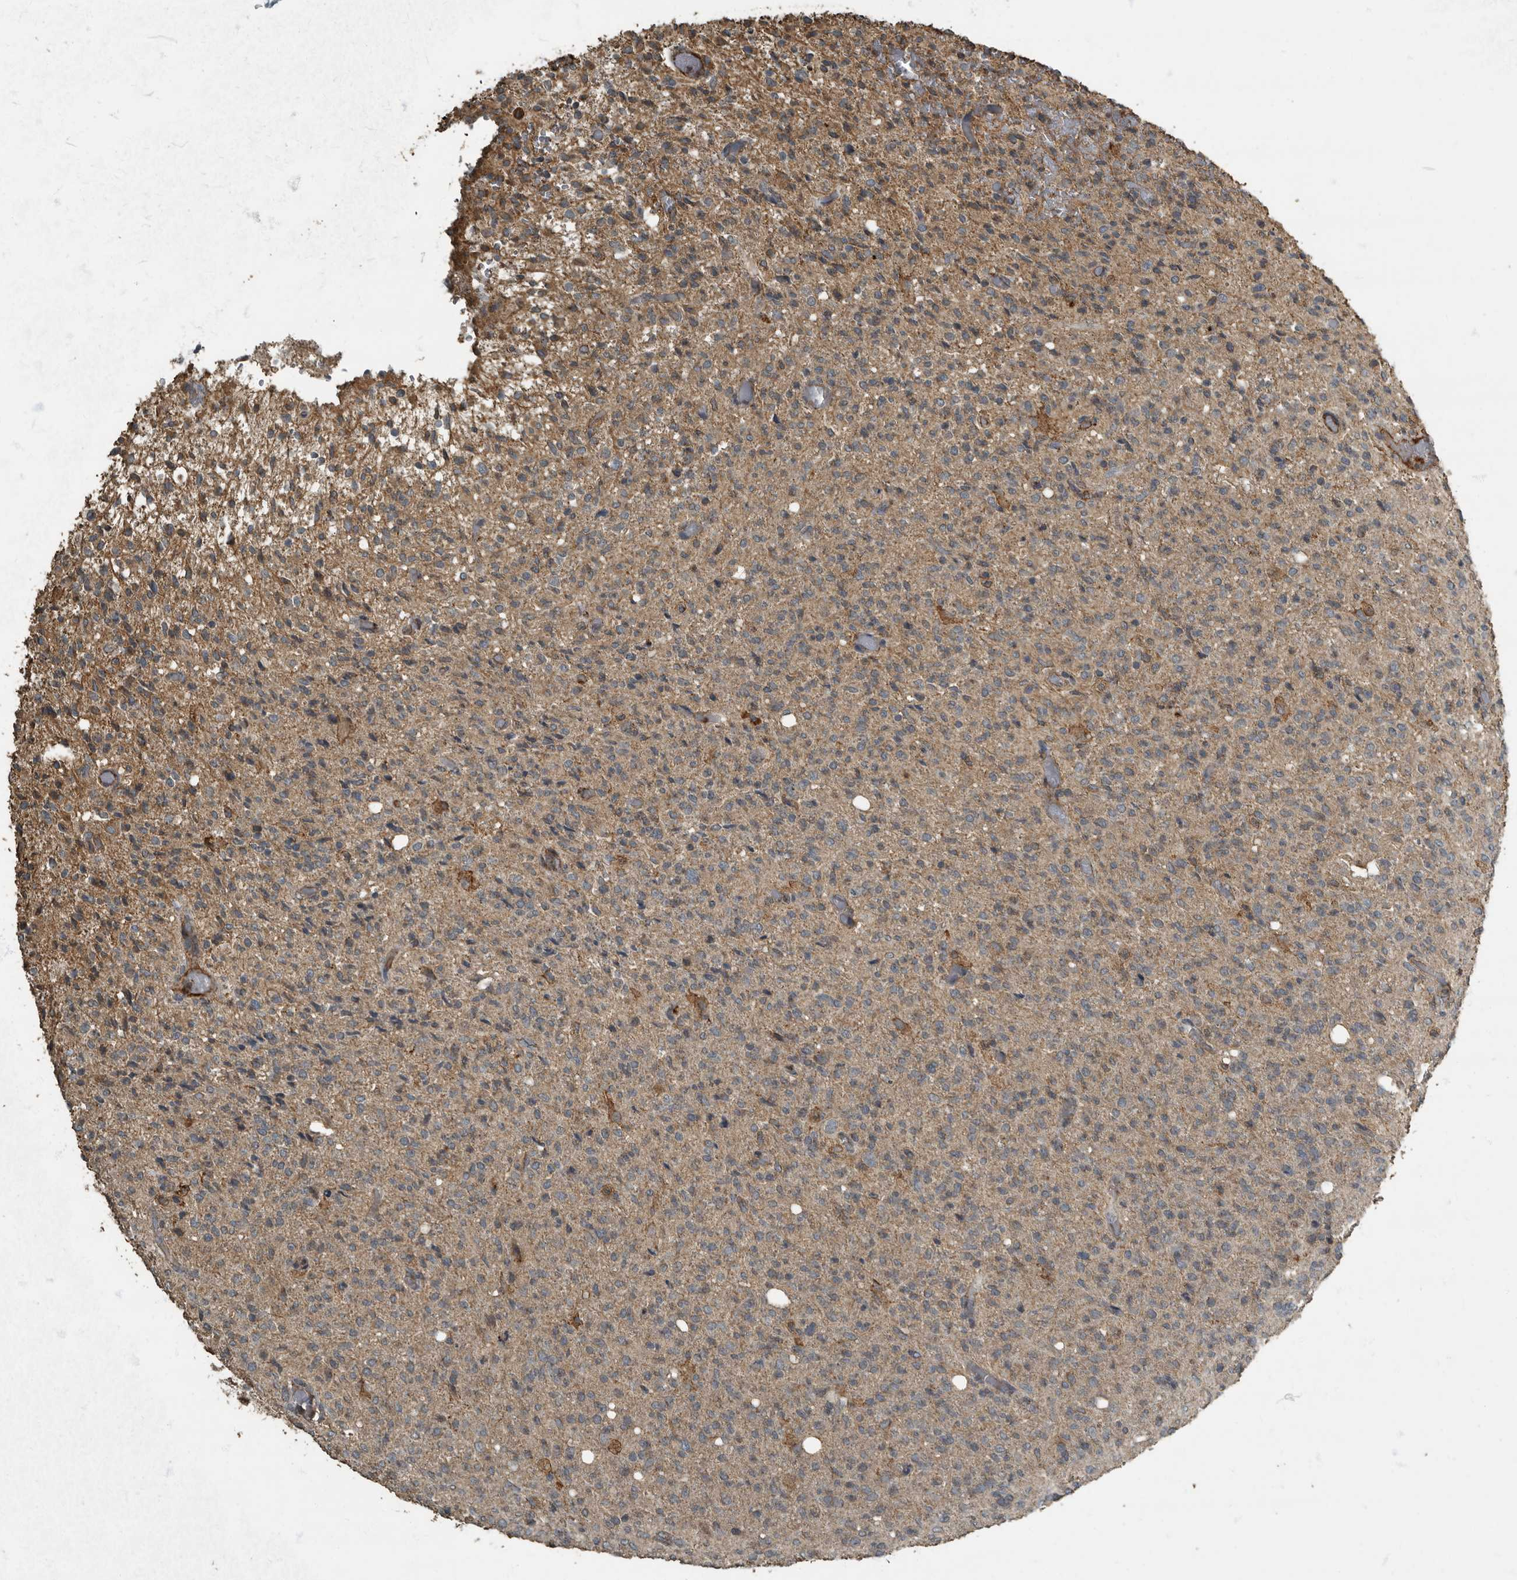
{"staining": {"intensity": "negative", "quantity": "none", "location": "none"}, "tissue": "glioma", "cell_type": "Tumor cells", "image_type": "cancer", "snomed": [{"axis": "morphology", "description": "Glioma, malignant, High grade"}, {"axis": "topography", "description": "Brain"}], "caption": "Glioma was stained to show a protein in brown. There is no significant staining in tumor cells.", "gene": "IL15RA", "patient": {"sex": "female", "age": 57}}